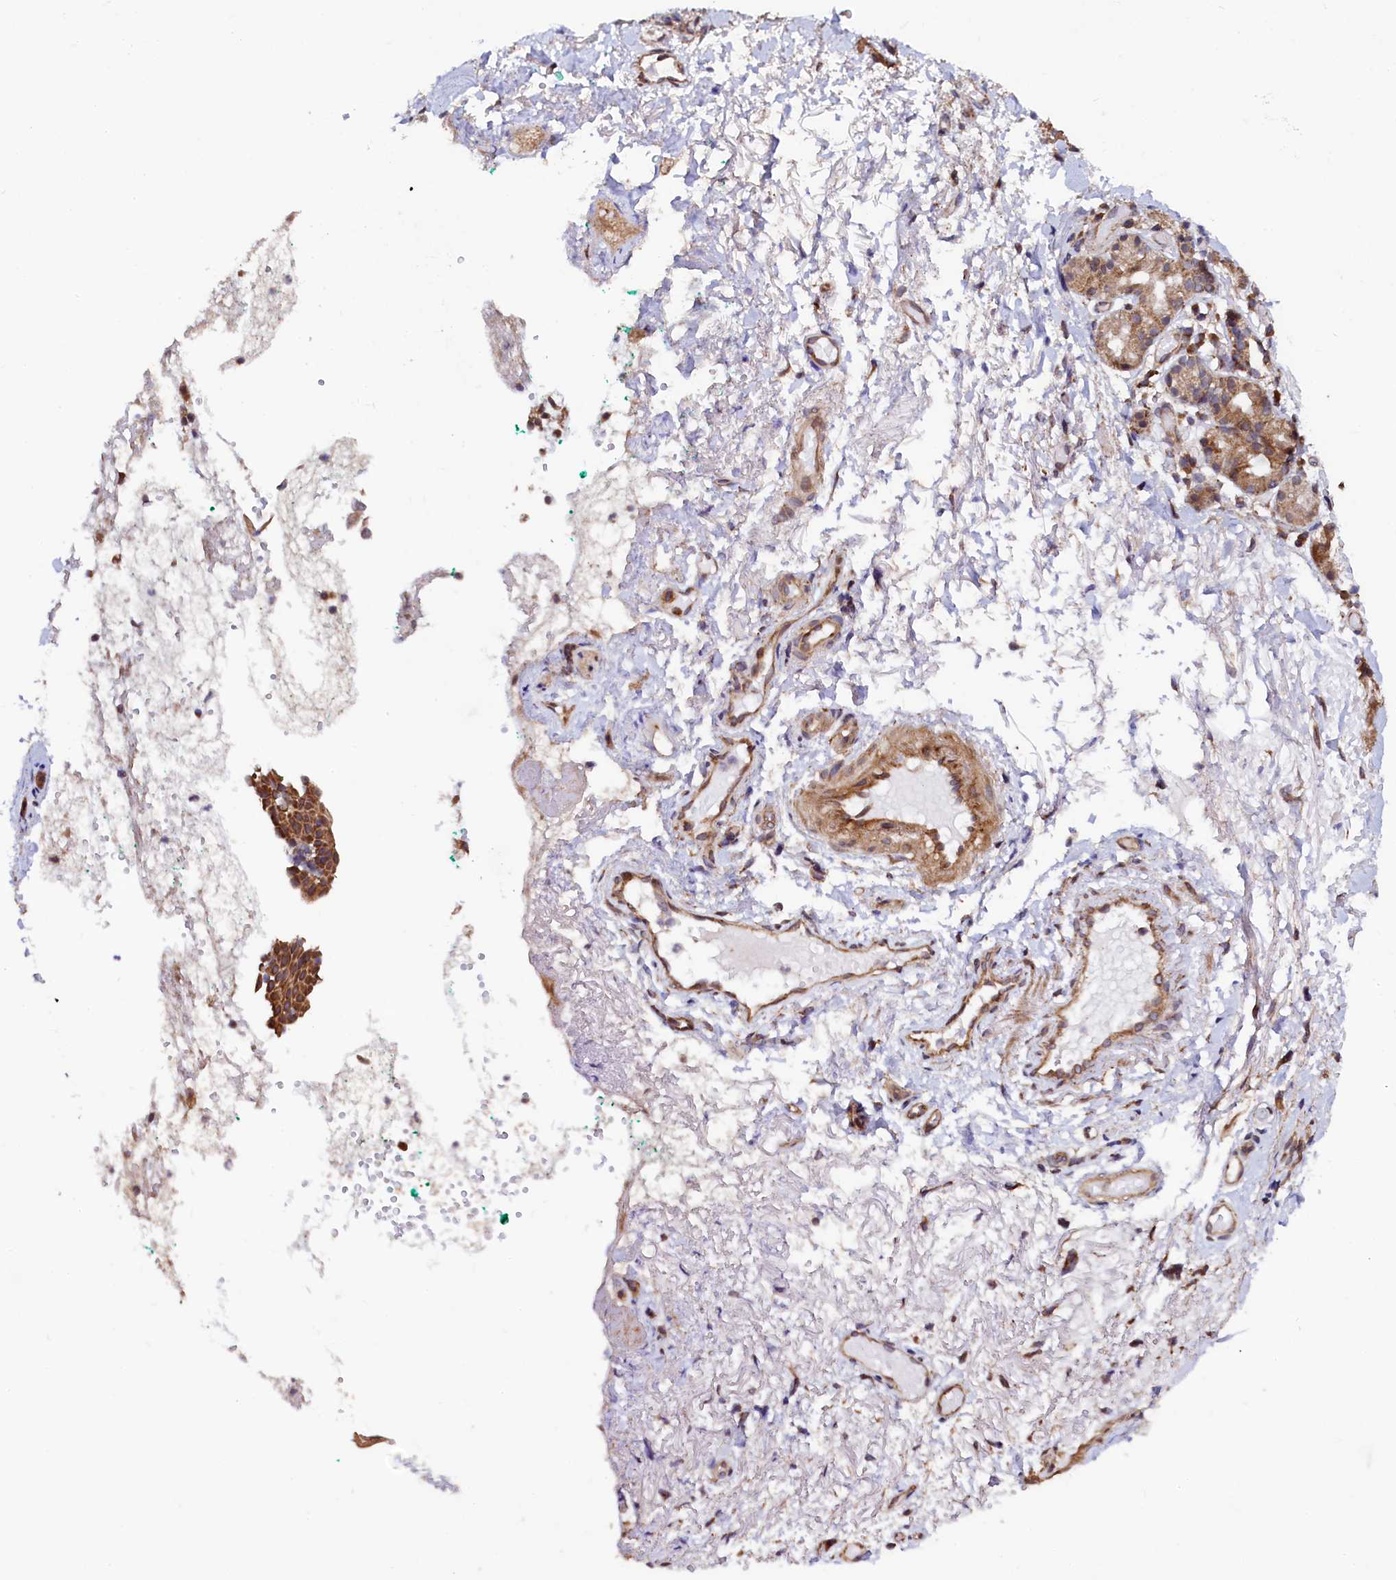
{"staining": {"intensity": "weak", "quantity": ">75%", "location": "cytoplasmic/membranous"}, "tissue": "adipose tissue", "cell_type": "Adipocytes", "image_type": "normal", "snomed": [{"axis": "morphology", "description": "Normal tissue, NOS"}, {"axis": "morphology", "description": "Basal cell carcinoma"}, {"axis": "topography", "description": "Cartilage tissue"}, {"axis": "topography", "description": "Nasopharynx"}, {"axis": "topography", "description": "Oral tissue"}], "caption": "A brown stain labels weak cytoplasmic/membranous expression of a protein in adipocytes of unremarkable adipose tissue.", "gene": "RBFA", "patient": {"sex": "female", "age": 77}}